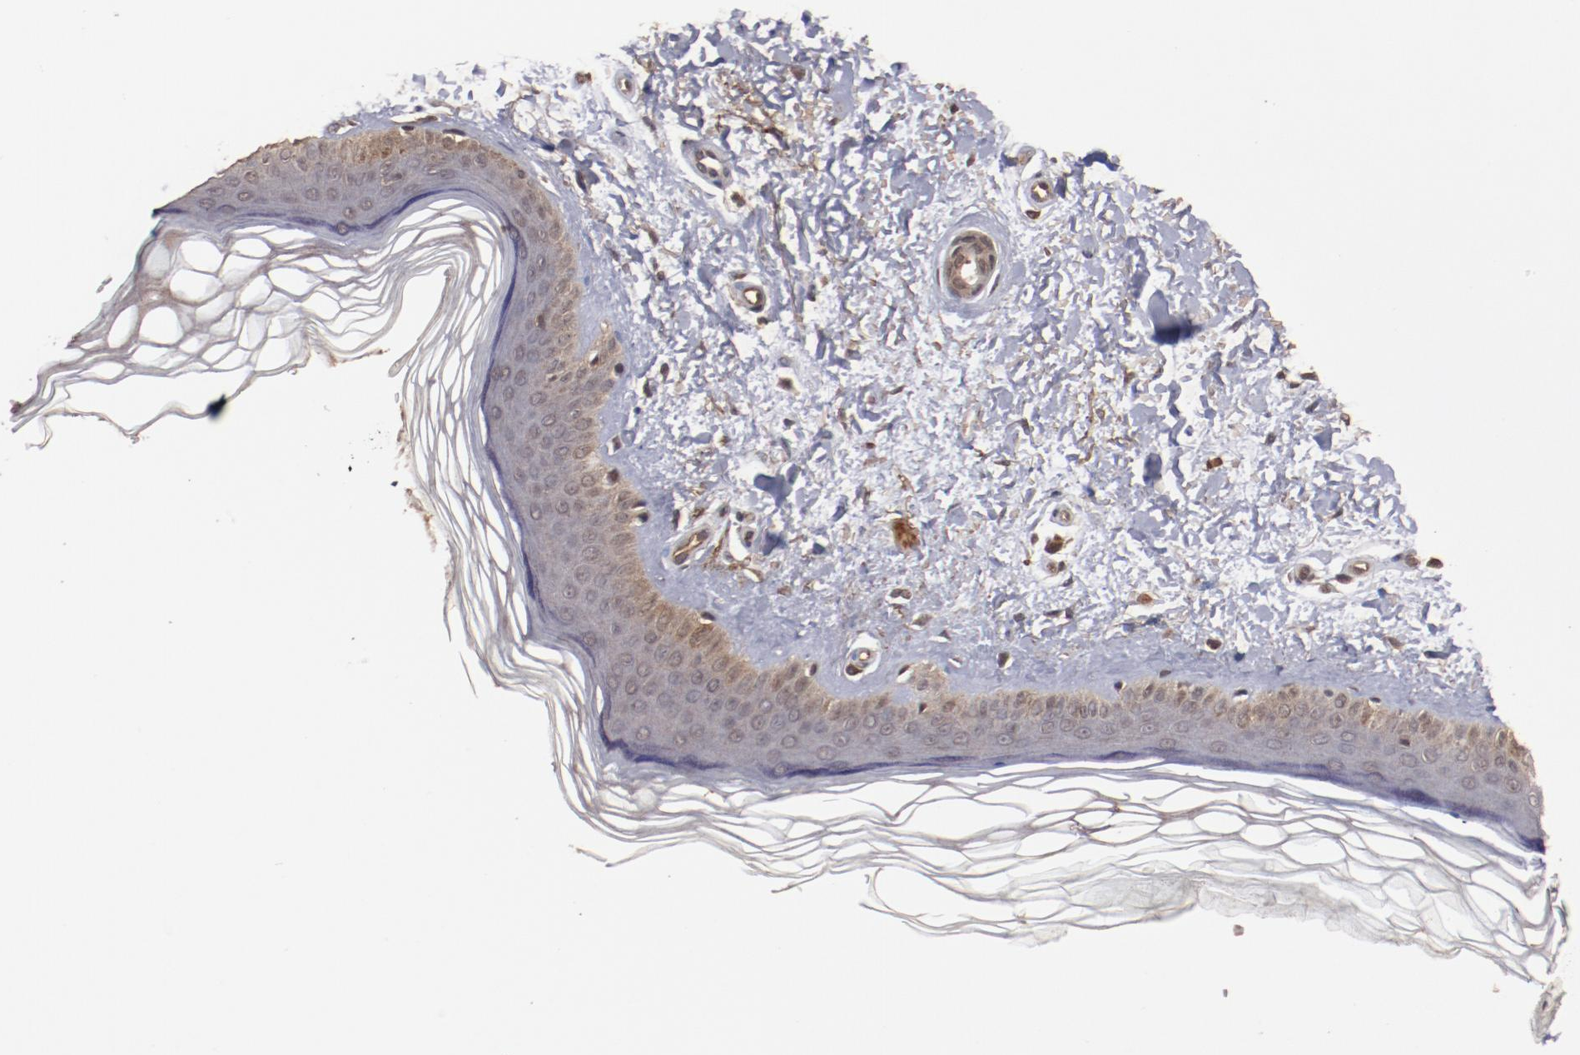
{"staining": {"intensity": "moderate", "quantity": "25%-75%", "location": "cytoplasmic/membranous"}, "tissue": "skin", "cell_type": "Fibroblasts", "image_type": "normal", "snomed": [{"axis": "morphology", "description": "Normal tissue, NOS"}, {"axis": "topography", "description": "Skin"}], "caption": "A high-resolution histopathology image shows immunohistochemistry (IHC) staining of unremarkable skin, which reveals moderate cytoplasmic/membranous expression in about 25%-75% of fibroblasts.", "gene": "TENM1", "patient": {"sex": "female", "age": 19}}